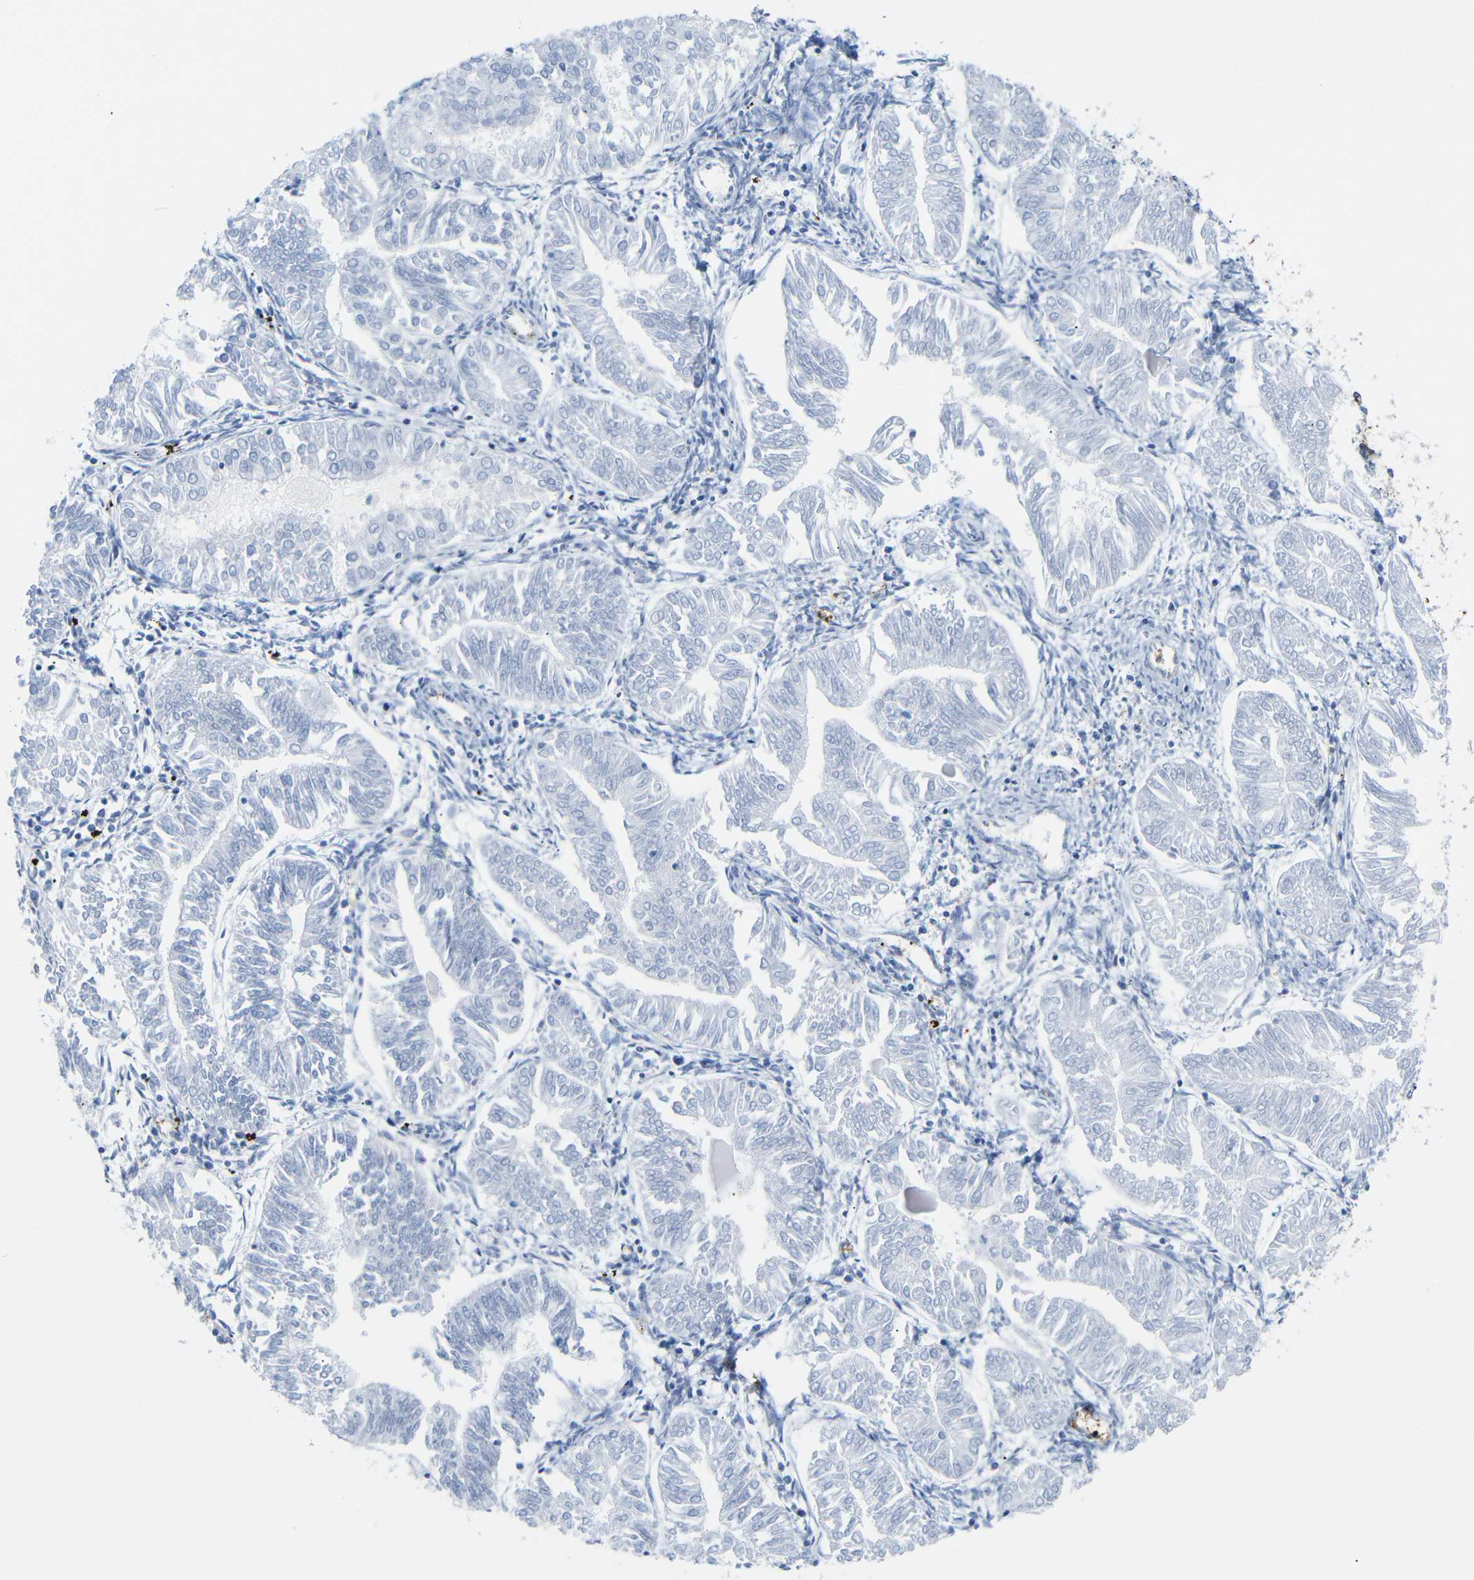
{"staining": {"intensity": "negative", "quantity": "none", "location": "none"}, "tissue": "endometrial cancer", "cell_type": "Tumor cells", "image_type": "cancer", "snomed": [{"axis": "morphology", "description": "Adenocarcinoma, NOS"}, {"axis": "topography", "description": "Endometrium"}], "caption": "High power microscopy histopathology image of an IHC histopathology image of endometrial cancer, revealing no significant expression in tumor cells.", "gene": "MT1A", "patient": {"sex": "female", "age": 53}}